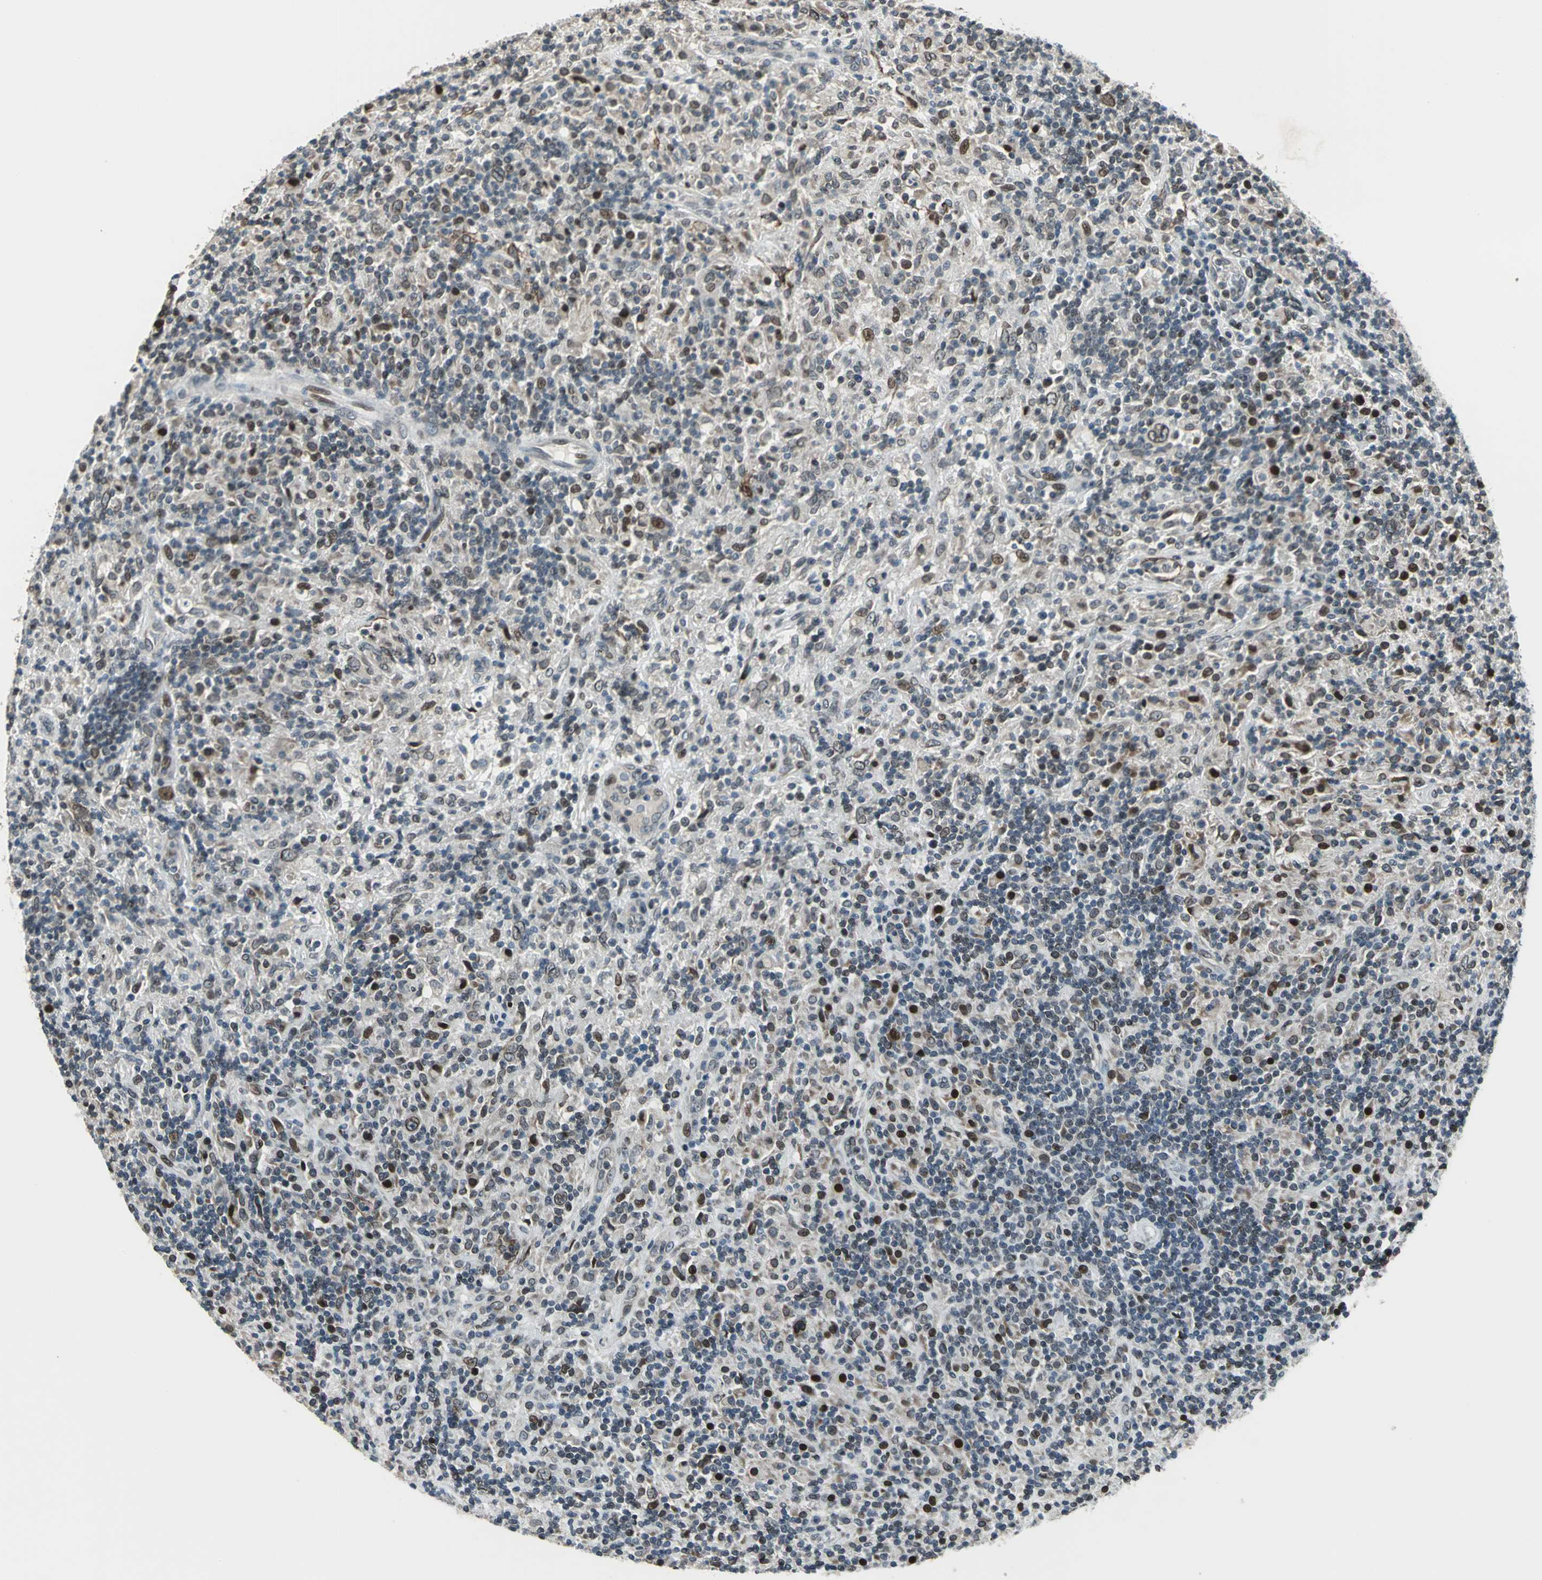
{"staining": {"intensity": "strong", "quantity": "<25%", "location": "nuclear"}, "tissue": "lymphoma", "cell_type": "Tumor cells", "image_type": "cancer", "snomed": [{"axis": "morphology", "description": "Hodgkin's disease, NOS"}, {"axis": "topography", "description": "Lymph node"}], "caption": "The micrograph displays immunohistochemical staining of Hodgkin's disease. There is strong nuclear expression is appreciated in about <25% of tumor cells. The protein is shown in brown color, while the nuclei are stained blue.", "gene": "BRIP1", "patient": {"sex": "male", "age": 70}}